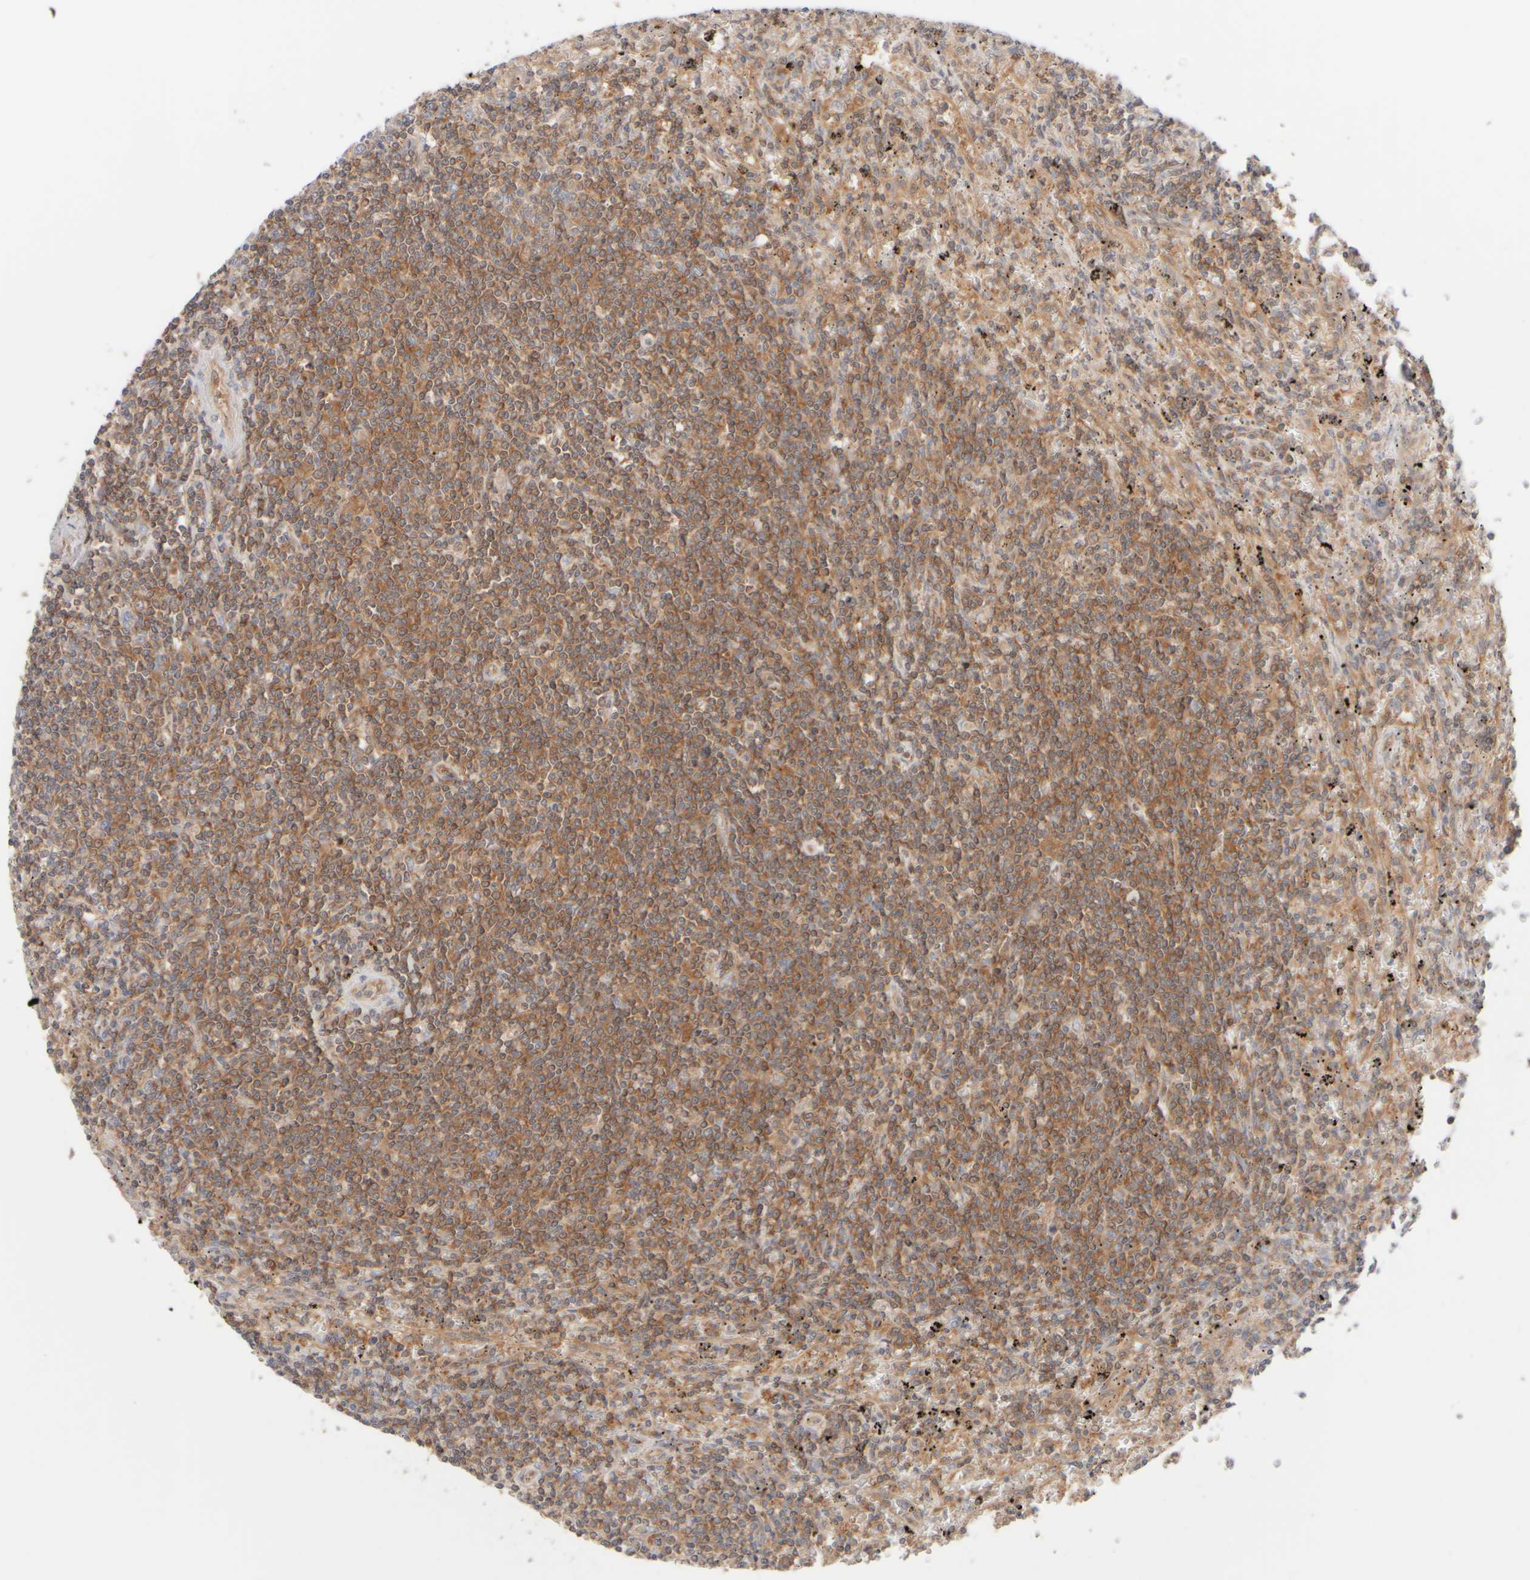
{"staining": {"intensity": "moderate", "quantity": ">75%", "location": "cytoplasmic/membranous"}, "tissue": "lymphoma", "cell_type": "Tumor cells", "image_type": "cancer", "snomed": [{"axis": "morphology", "description": "Malignant lymphoma, non-Hodgkin's type, Low grade"}, {"axis": "topography", "description": "Spleen"}], "caption": "Lymphoma was stained to show a protein in brown. There is medium levels of moderate cytoplasmic/membranous expression in about >75% of tumor cells.", "gene": "RABEP1", "patient": {"sex": "male", "age": 76}}